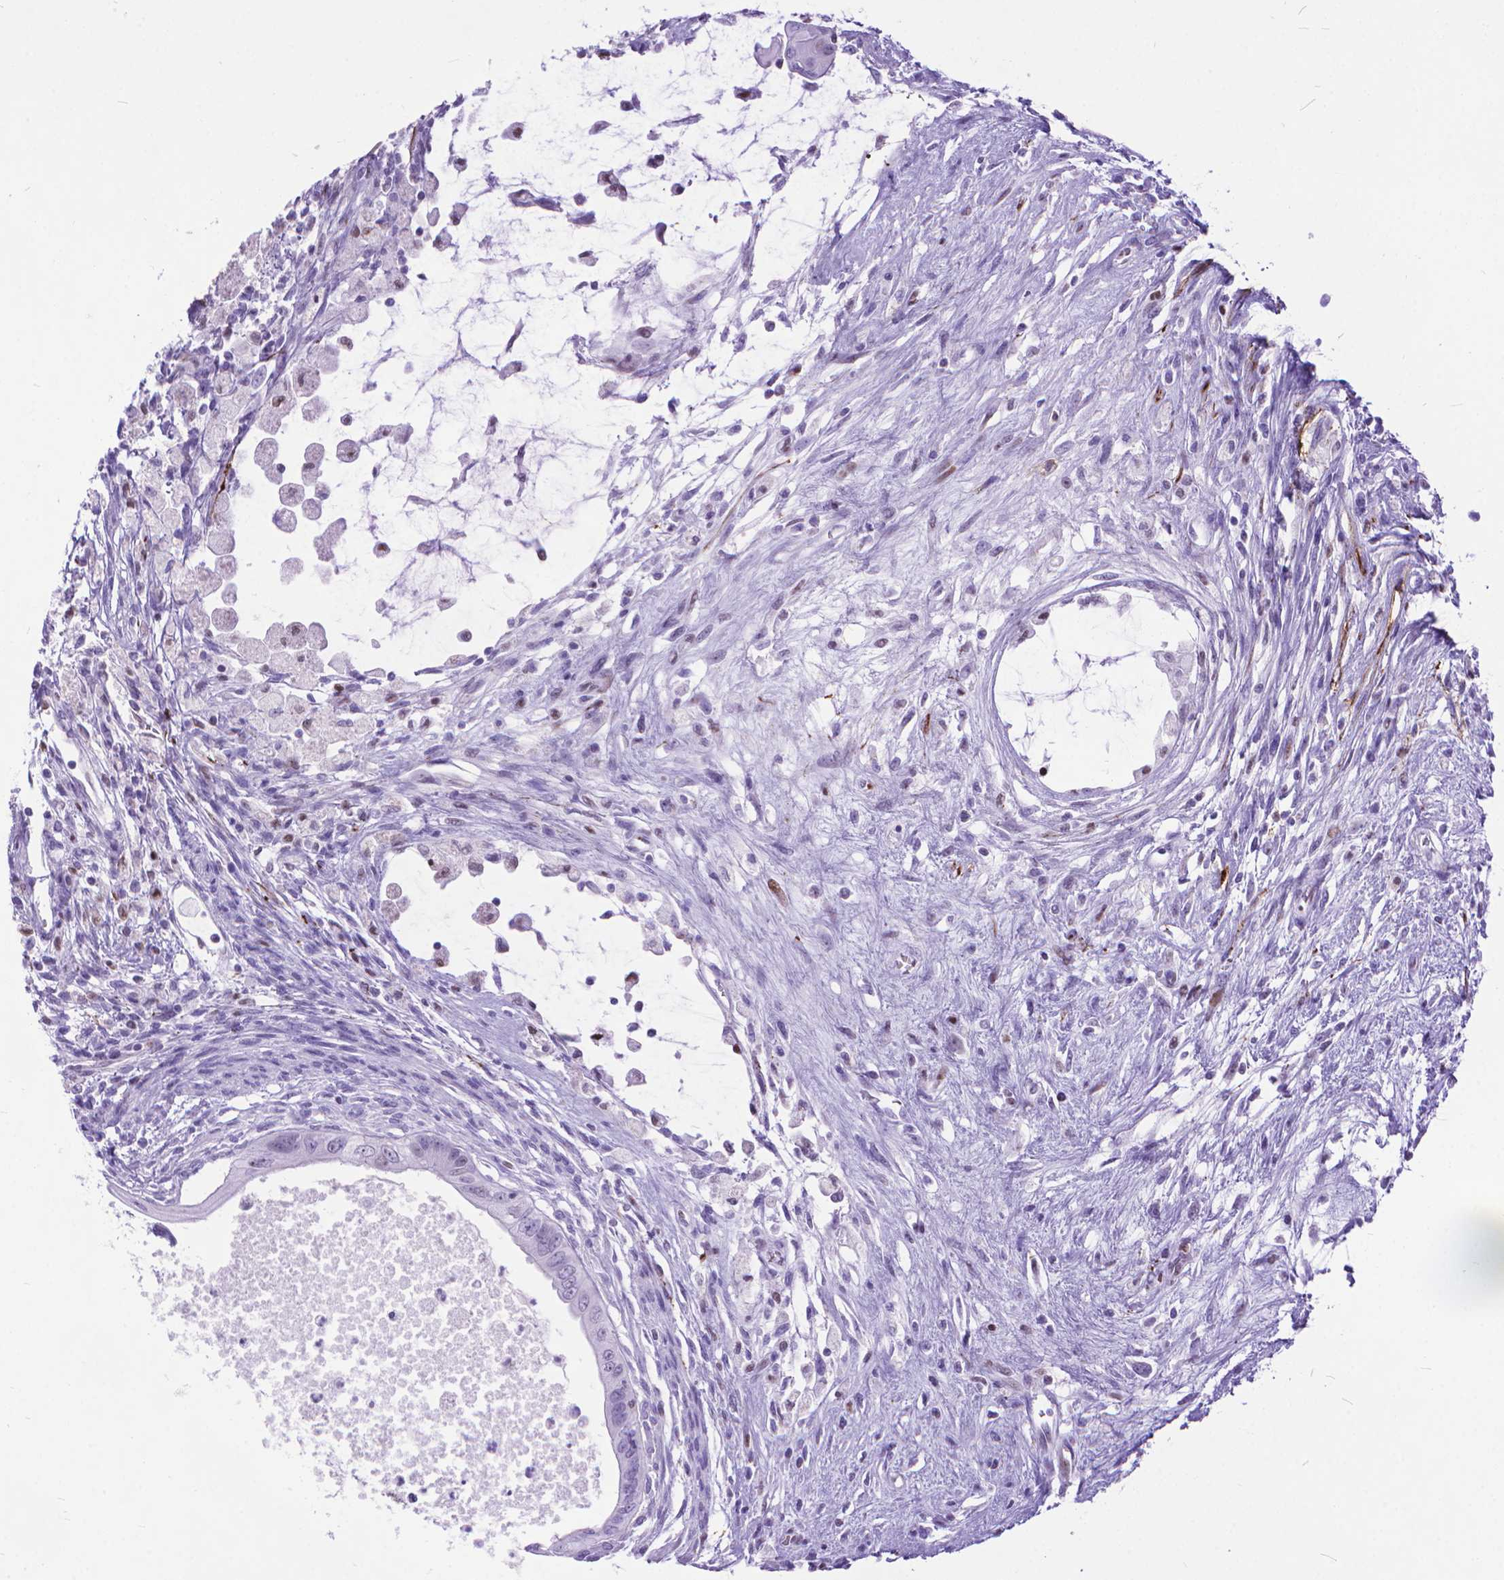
{"staining": {"intensity": "moderate", "quantity": "<25%", "location": "nuclear"}, "tissue": "testis cancer", "cell_type": "Tumor cells", "image_type": "cancer", "snomed": [{"axis": "morphology", "description": "Carcinoma, Embryonal, NOS"}, {"axis": "topography", "description": "Testis"}], "caption": "High-magnification brightfield microscopy of testis embryonal carcinoma stained with DAB (brown) and counterstained with hematoxylin (blue). tumor cells exhibit moderate nuclear positivity is appreciated in approximately<25% of cells. (DAB (3,3'-diaminobenzidine) IHC with brightfield microscopy, high magnification).", "gene": "POLE4", "patient": {"sex": "male", "age": 37}}